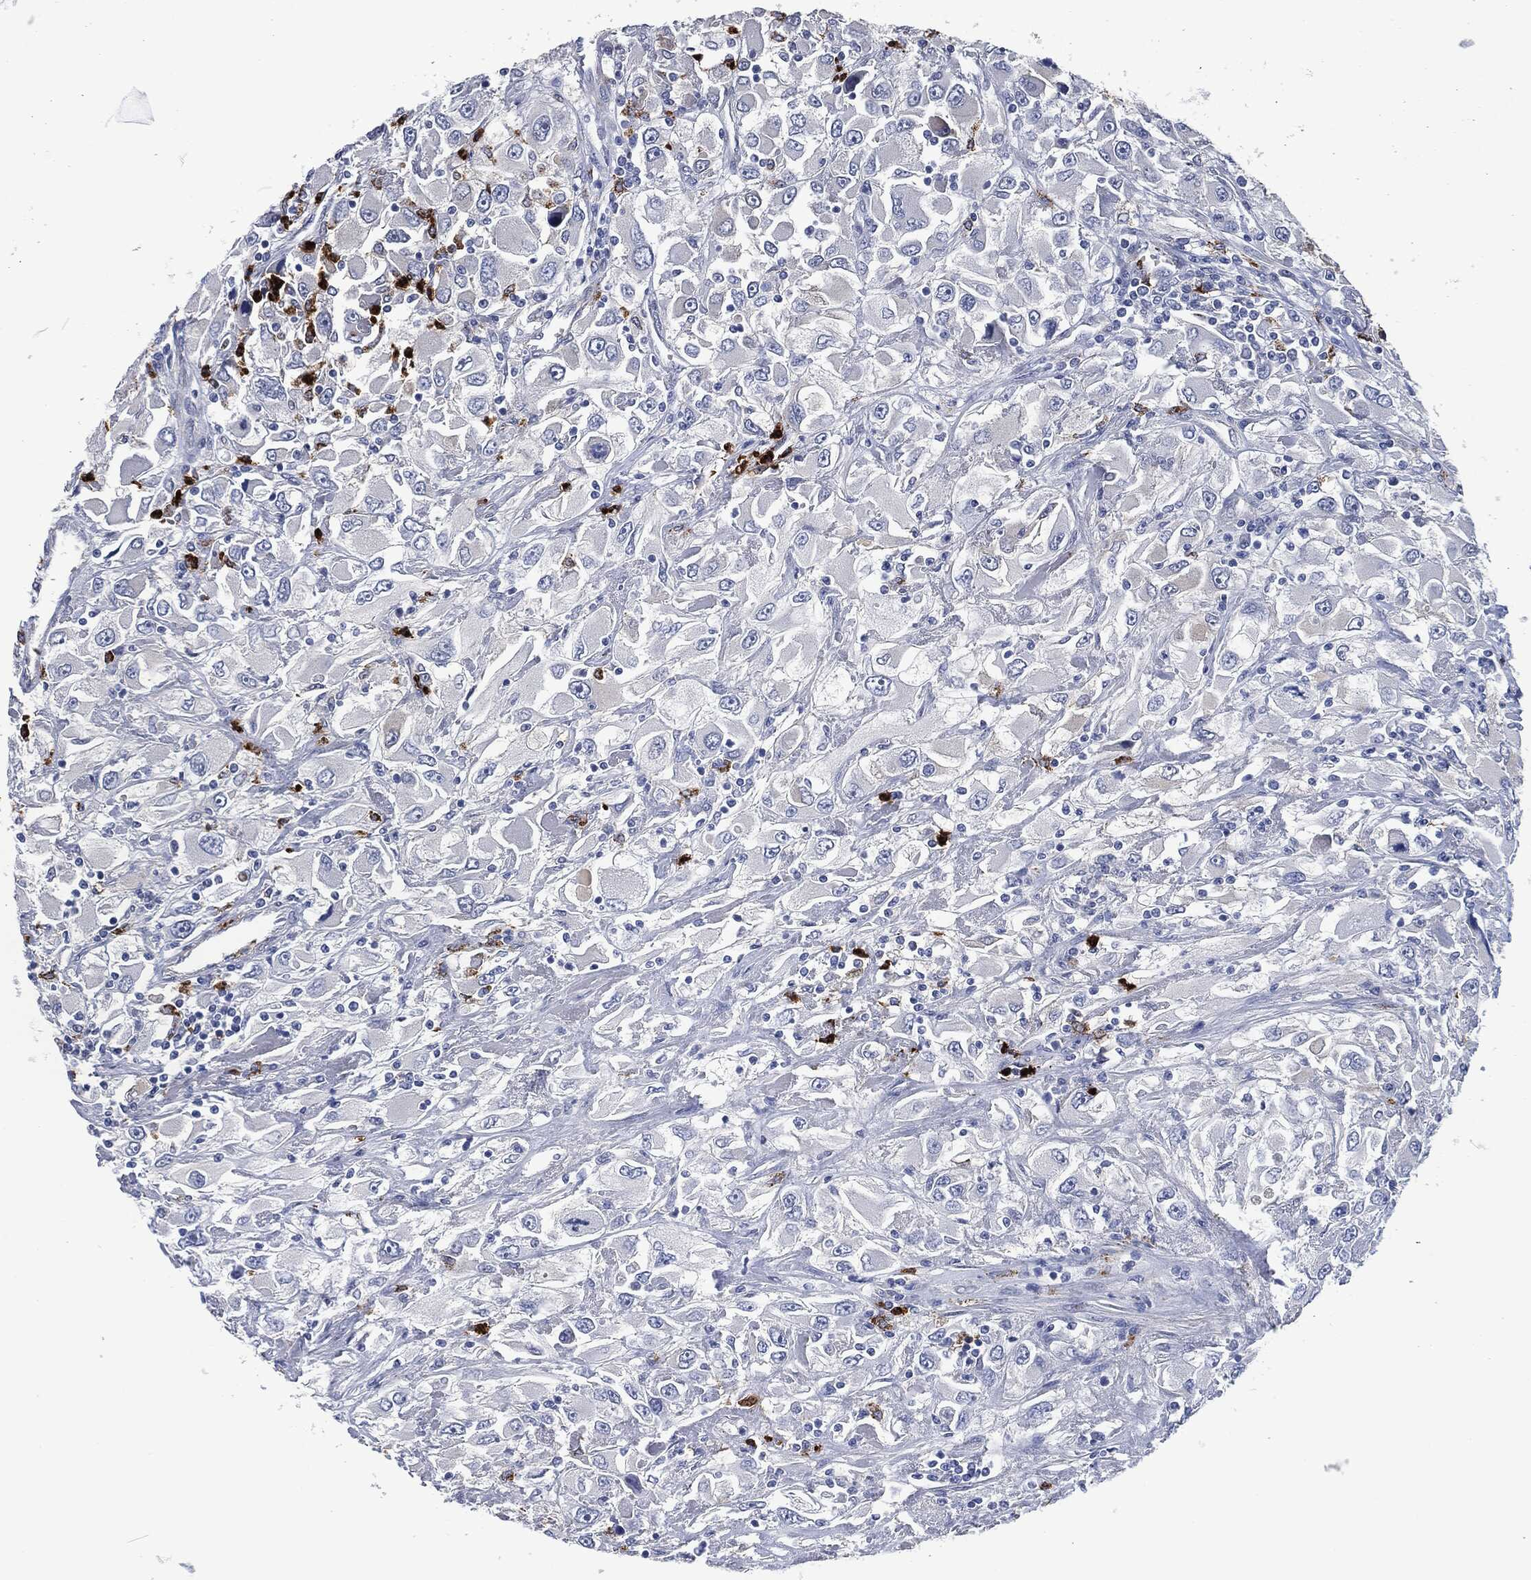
{"staining": {"intensity": "negative", "quantity": "none", "location": "none"}, "tissue": "renal cancer", "cell_type": "Tumor cells", "image_type": "cancer", "snomed": [{"axis": "morphology", "description": "Adenocarcinoma, NOS"}, {"axis": "topography", "description": "Kidney"}], "caption": "This is a image of immunohistochemistry (IHC) staining of renal adenocarcinoma, which shows no staining in tumor cells. (IHC, brightfield microscopy, high magnification).", "gene": "MPO", "patient": {"sex": "female", "age": 52}}